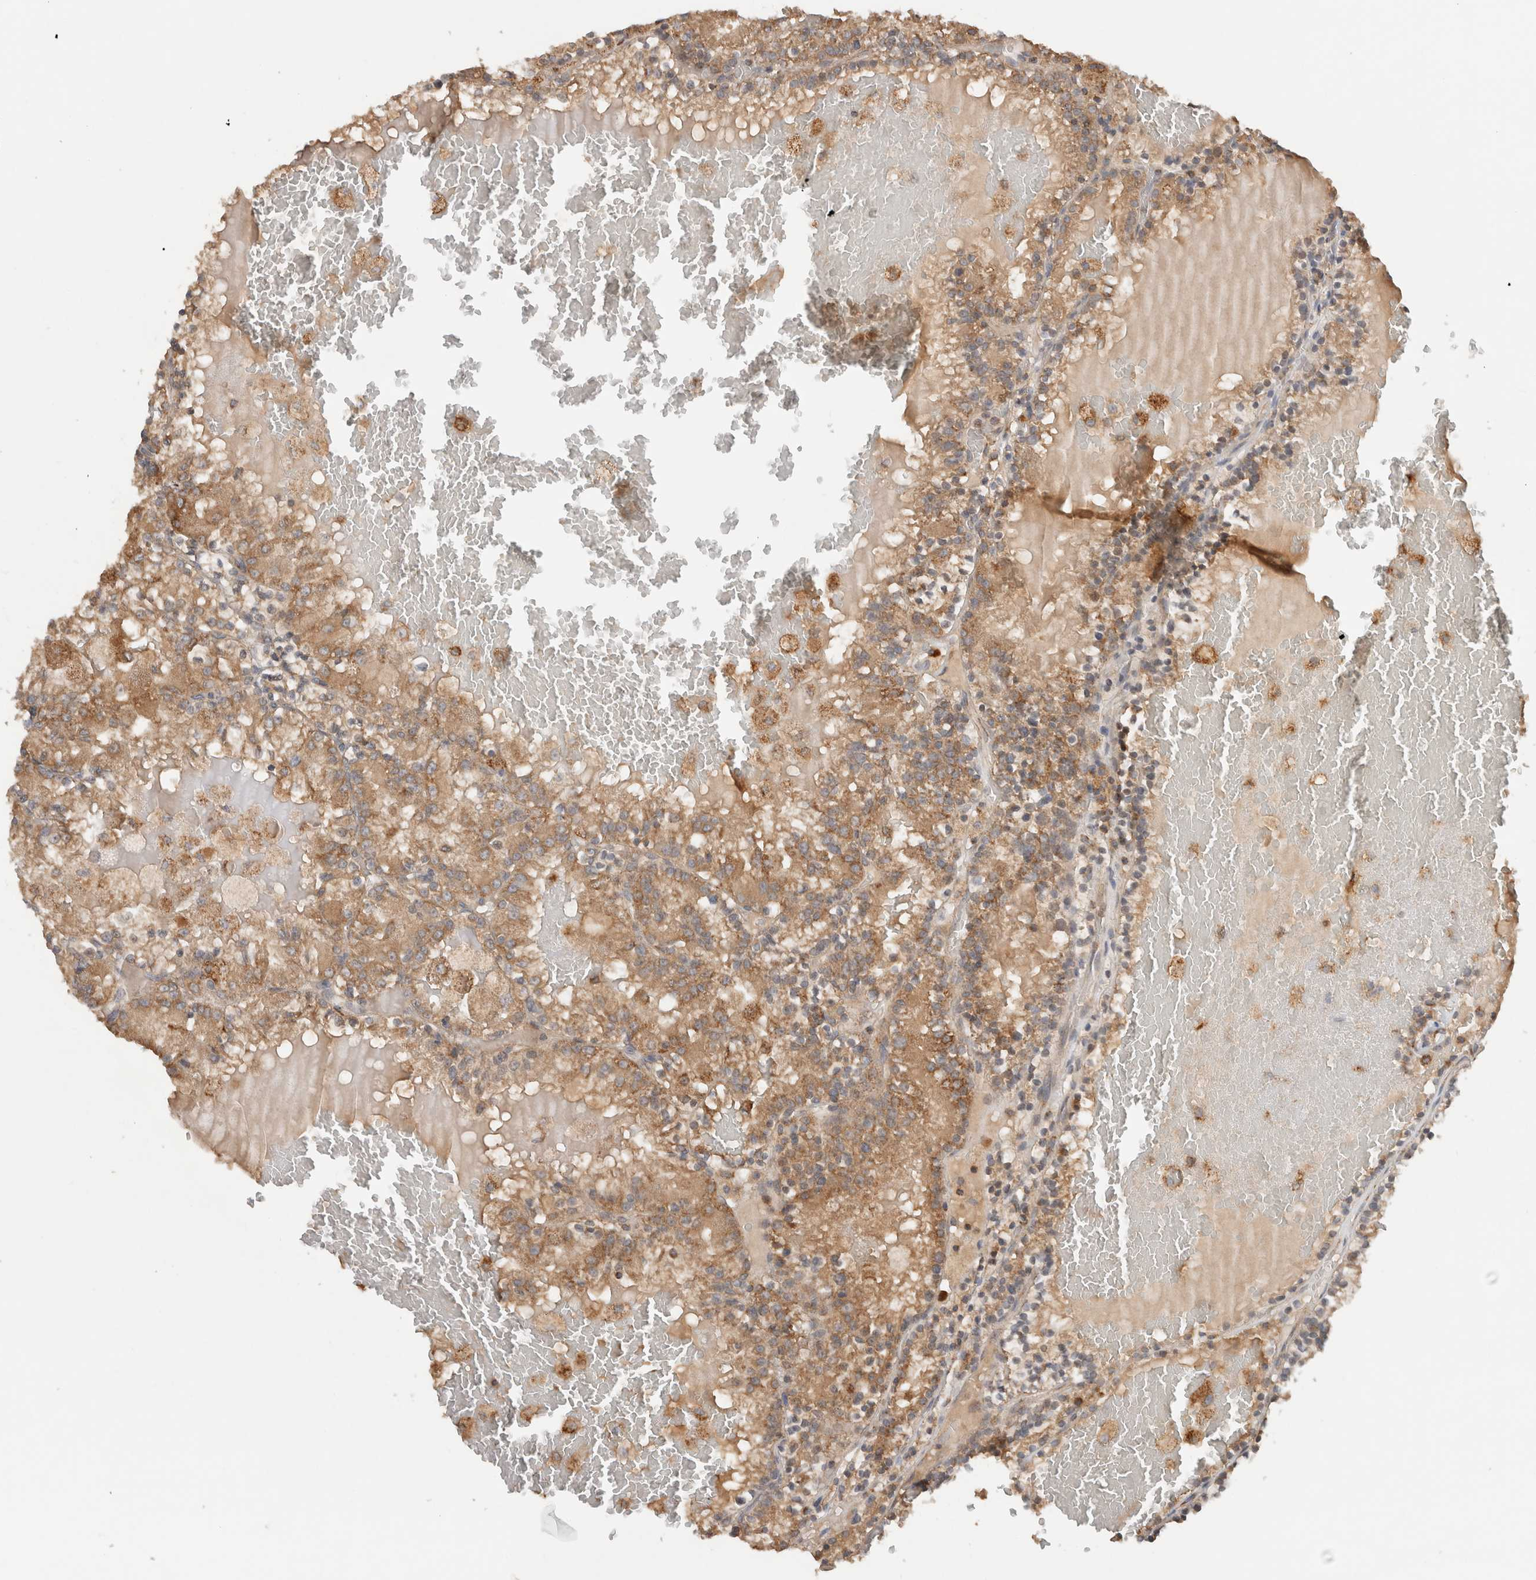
{"staining": {"intensity": "moderate", "quantity": ">75%", "location": "cytoplasmic/membranous"}, "tissue": "renal cancer", "cell_type": "Tumor cells", "image_type": "cancer", "snomed": [{"axis": "morphology", "description": "Adenocarcinoma, NOS"}, {"axis": "topography", "description": "Kidney"}], "caption": "IHC photomicrograph of human renal cancer (adenocarcinoma) stained for a protein (brown), which exhibits medium levels of moderate cytoplasmic/membranous expression in approximately >75% of tumor cells.", "gene": "AMPD1", "patient": {"sex": "female", "age": 56}}